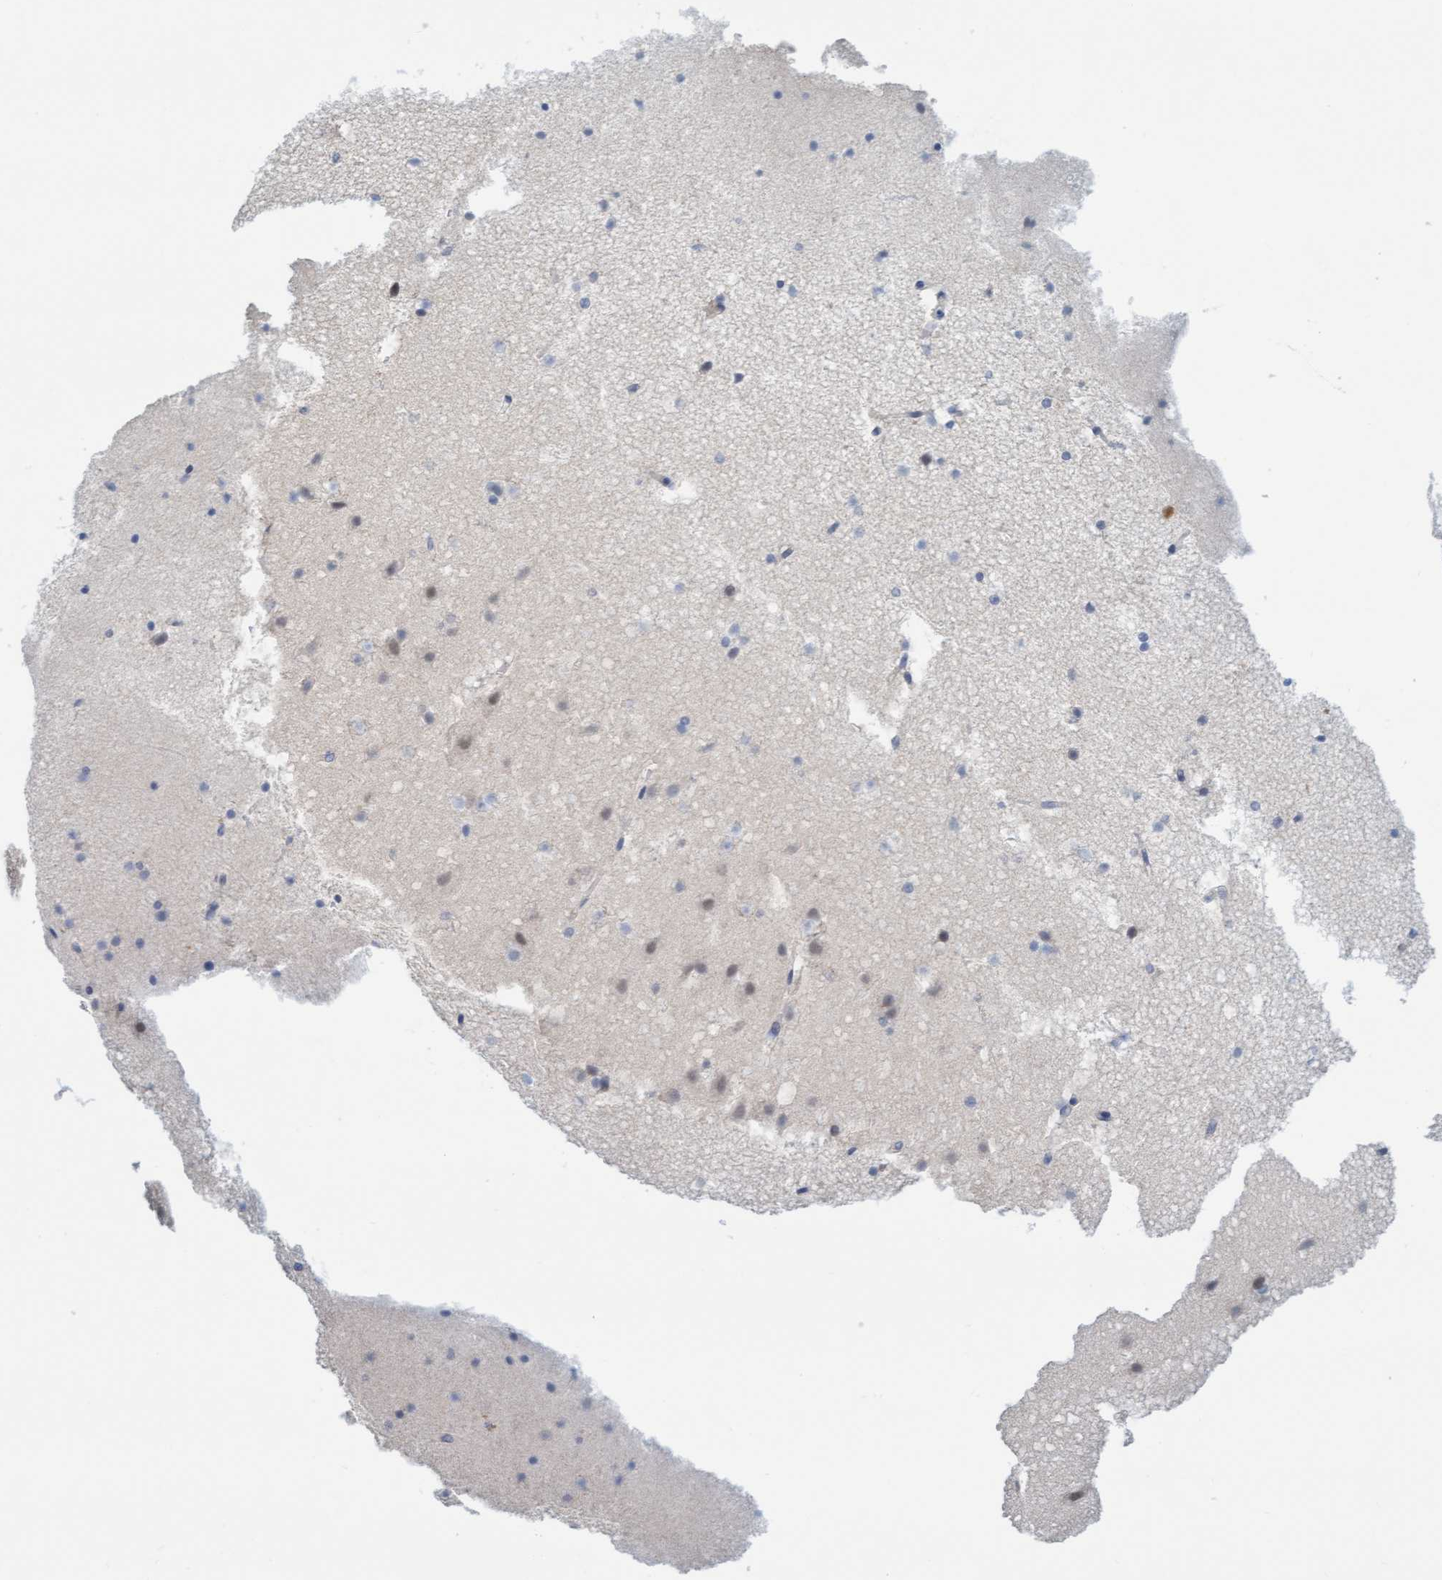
{"staining": {"intensity": "negative", "quantity": "none", "location": "none"}, "tissue": "cerebral cortex", "cell_type": "Endothelial cells", "image_type": "normal", "snomed": [{"axis": "morphology", "description": "Normal tissue, NOS"}, {"axis": "topography", "description": "Cerebral cortex"}], "caption": "A high-resolution micrograph shows immunohistochemistry staining of normal cerebral cortex, which exhibits no significant staining in endothelial cells.", "gene": "CPA3", "patient": {"sex": "male", "age": 45}}